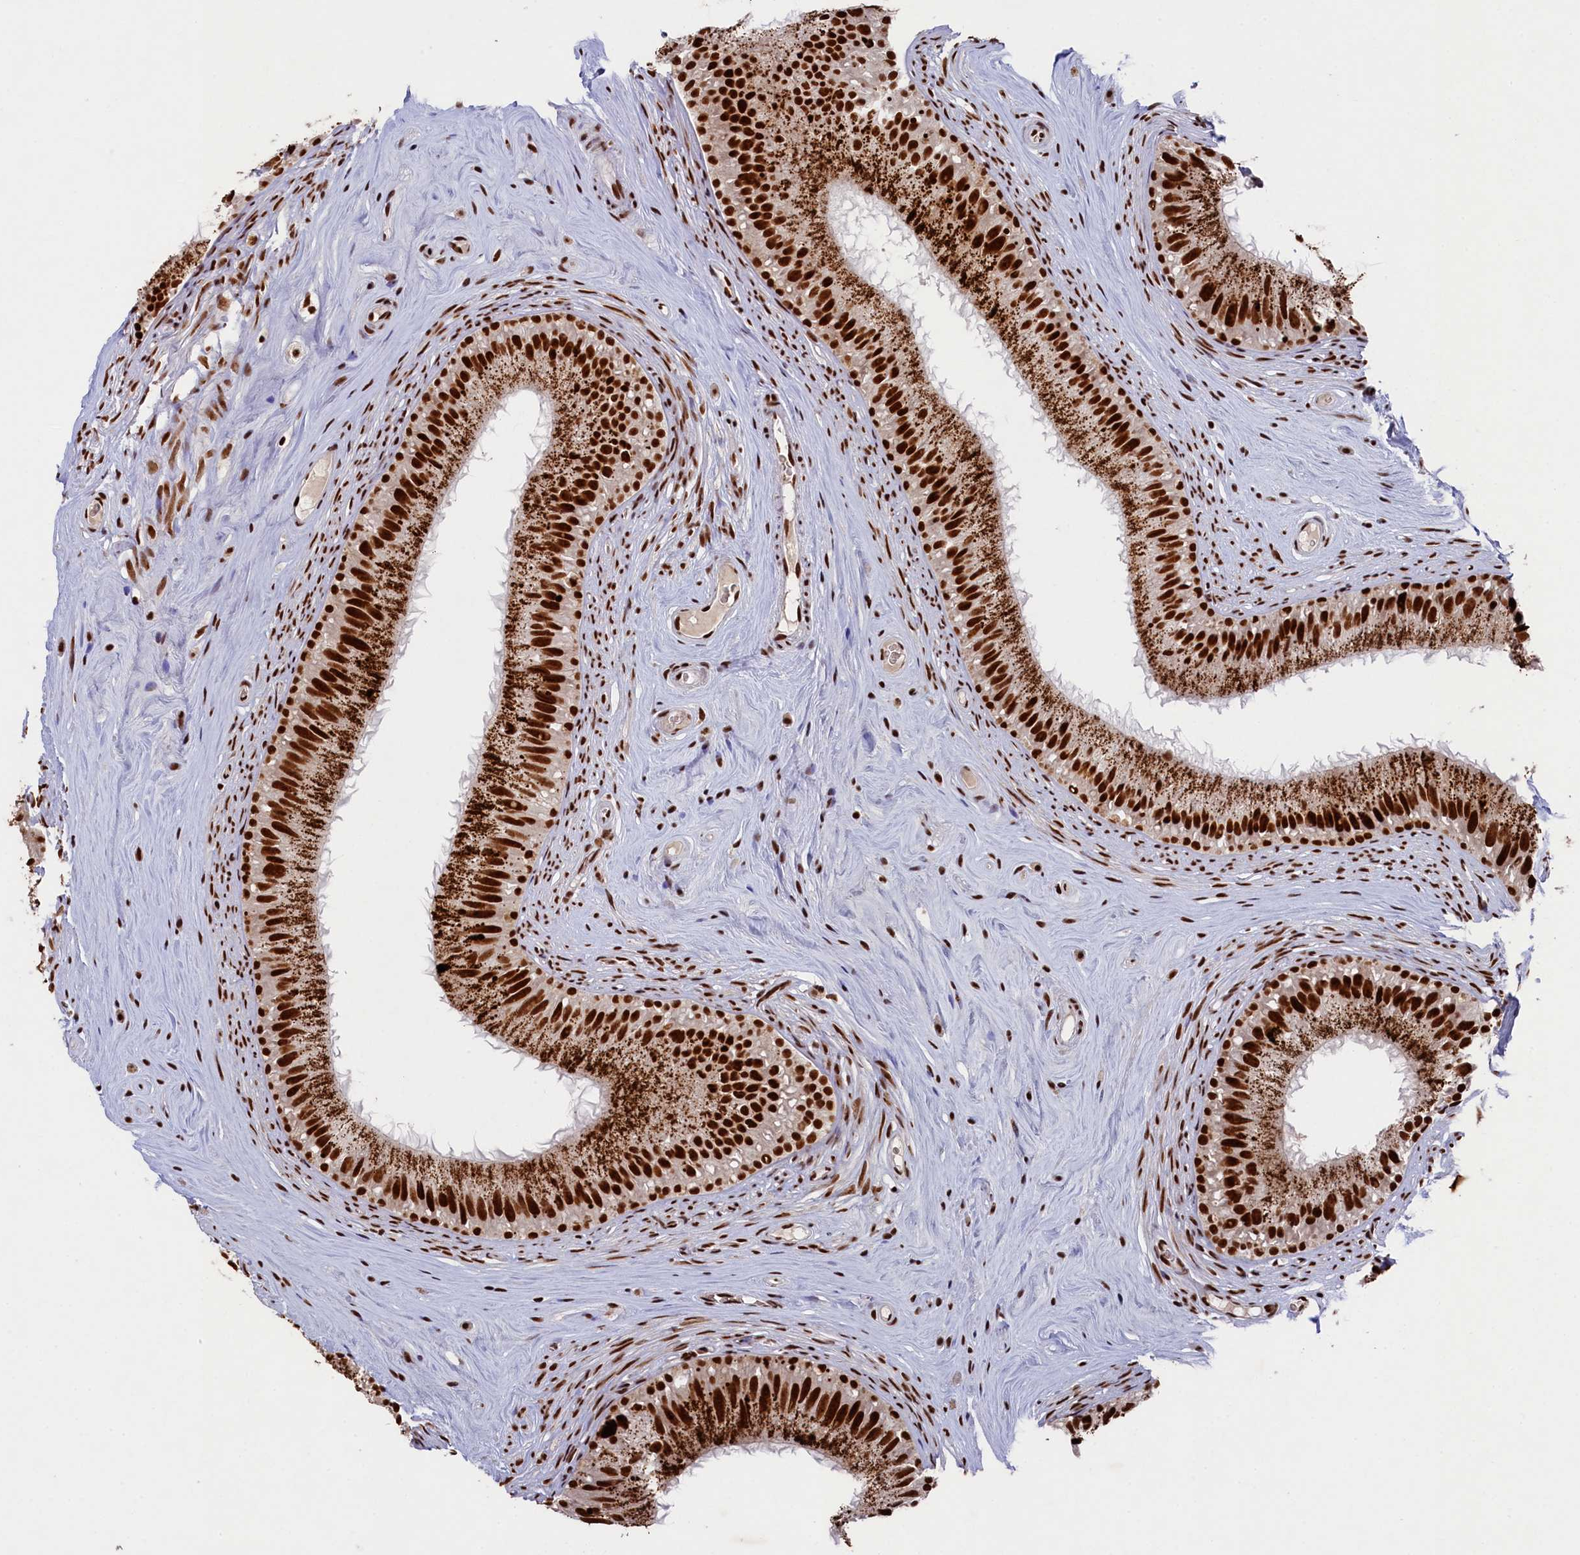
{"staining": {"intensity": "strong", "quantity": ">75%", "location": "cytoplasmic/membranous,nuclear"}, "tissue": "epididymis", "cell_type": "Glandular cells", "image_type": "normal", "snomed": [{"axis": "morphology", "description": "Normal tissue, NOS"}, {"axis": "topography", "description": "Epididymis"}], "caption": "A brown stain shows strong cytoplasmic/membranous,nuclear expression of a protein in glandular cells of normal epididymis. The staining is performed using DAB brown chromogen to label protein expression. The nuclei are counter-stained blue using hematoxylin.", "gene": "PRPF31", "patient": {"sex": "male", "age": 45}}